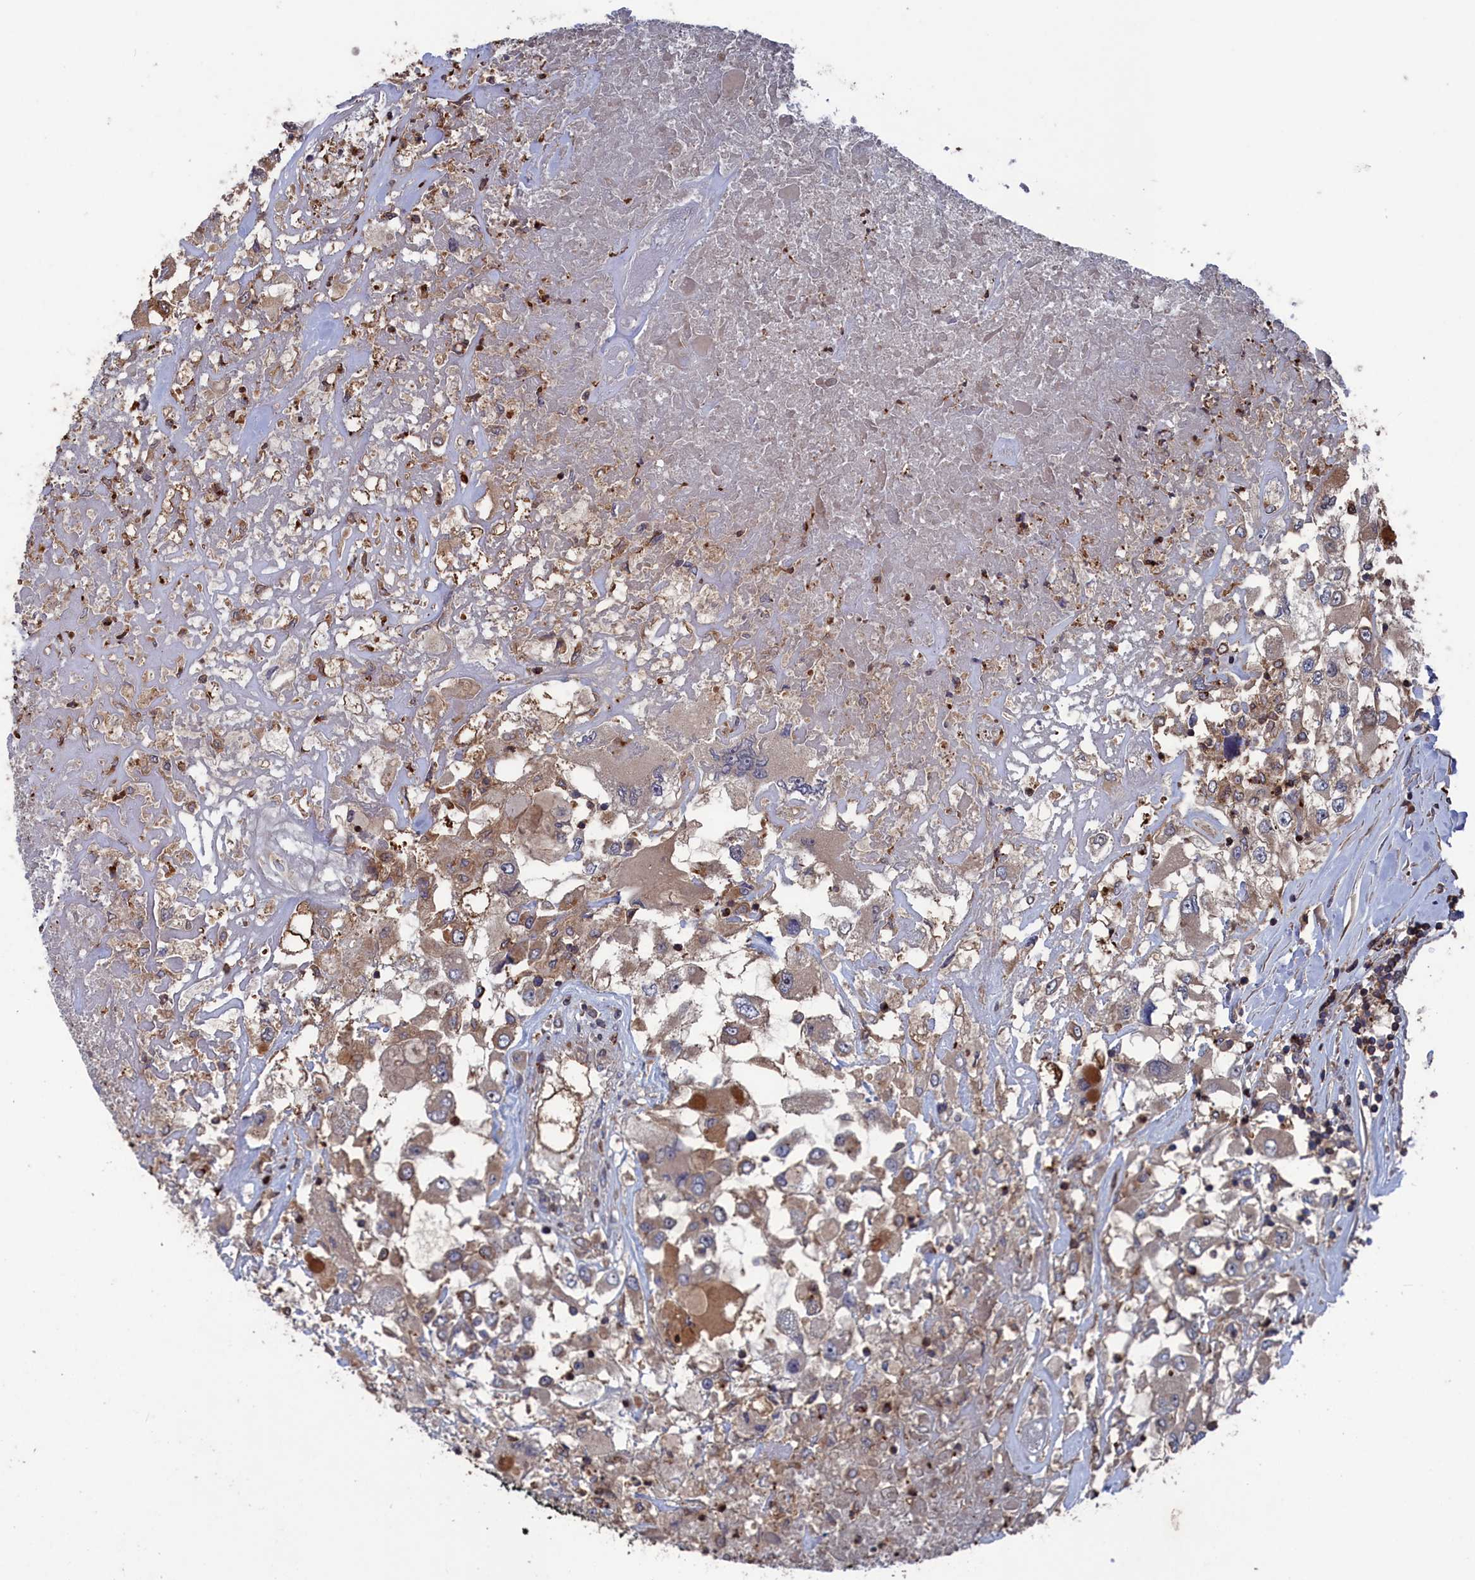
{"staining": {"intensity": "moderate", "quantity": "25%-75%", "location": "cytoplasmic/membranous"}, "tissue": "renal cancer", "cell_type": "Tumor cells", "image_type": "cancer", "snomed": [{"axis": "morphology", "description": "Adenocarcinoma, NOS"}, {"axis": "topography", "description": "Kidney"}], "caption": "The histopathology image shows immunohistochemical staining of adenocarcinoma (renal). There is moderate cytoplasmic/membranous positivity is identified in about 25%-75% of tumor cells.", "gene": "PLA2G15", "patient": {"sex": "female", "age": 52}}